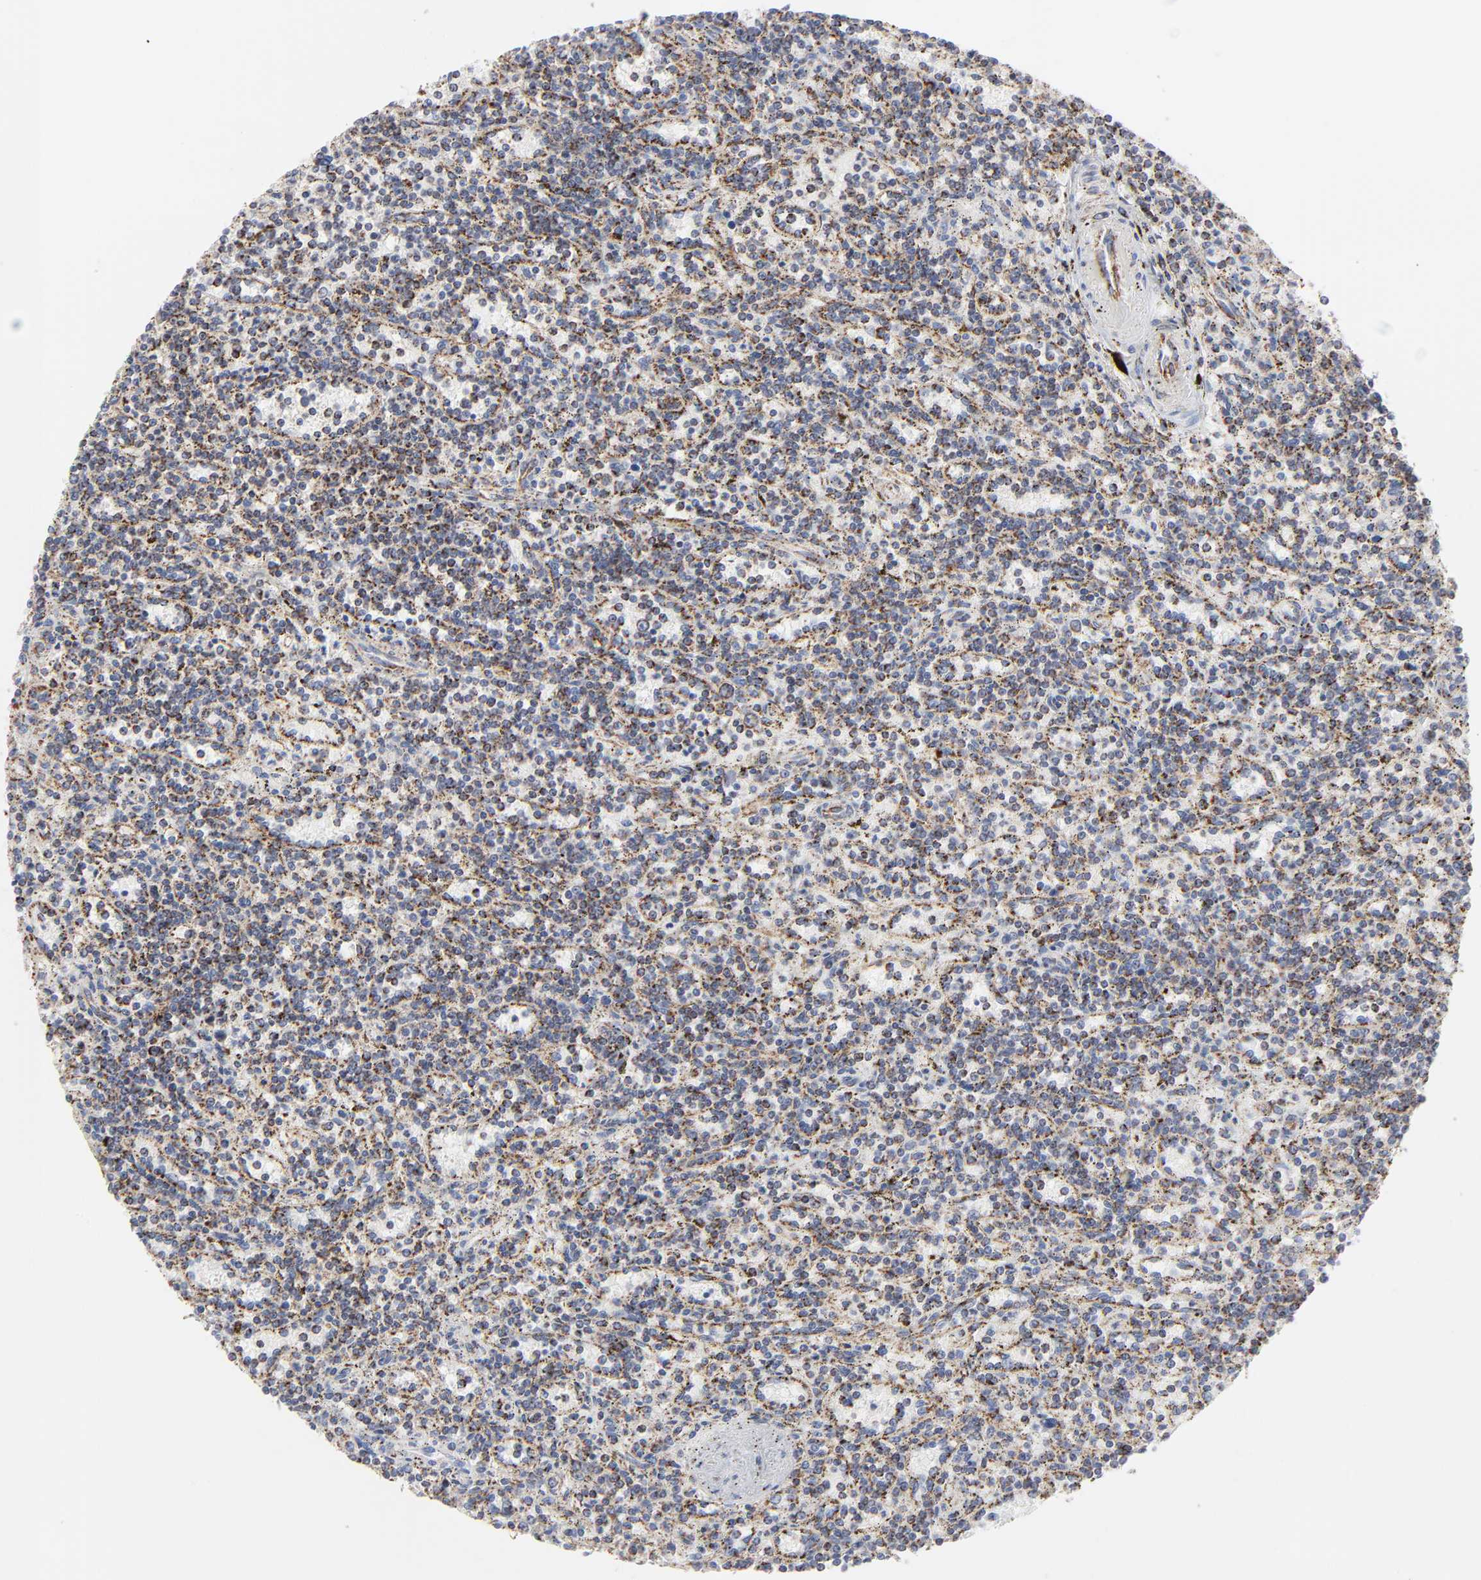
{"staining": {"intensity": "moderate", "quantity": ">75%", "location": "cytoplasmic/membranous"}, "tissue": "lymphoma", "cell_type": "Tumor cells", "image_type": "cancer", "snomed": [{"axis": "morphology", "description": "Malignant lymphoma, non-Hodgkin's type, Low grade"}, {"axis": "topography", "description": "Spleen"}], "caption": "An immunohistochemistry image of tumor tissue is shown. Protein staining in brown highlights moderate cytoplasmic/membranous positivity in malignant lymphoma, non-Hodgkin's type (low-grade) within tumor cells. Using DAB (3,3'-diaminobenzidine) (brown) and hematoxylin (blue) stains, captured at high magnification using brightfield microscopy.", "gene": "ASB3", "patient": {"sex": "male", "age": 73}}